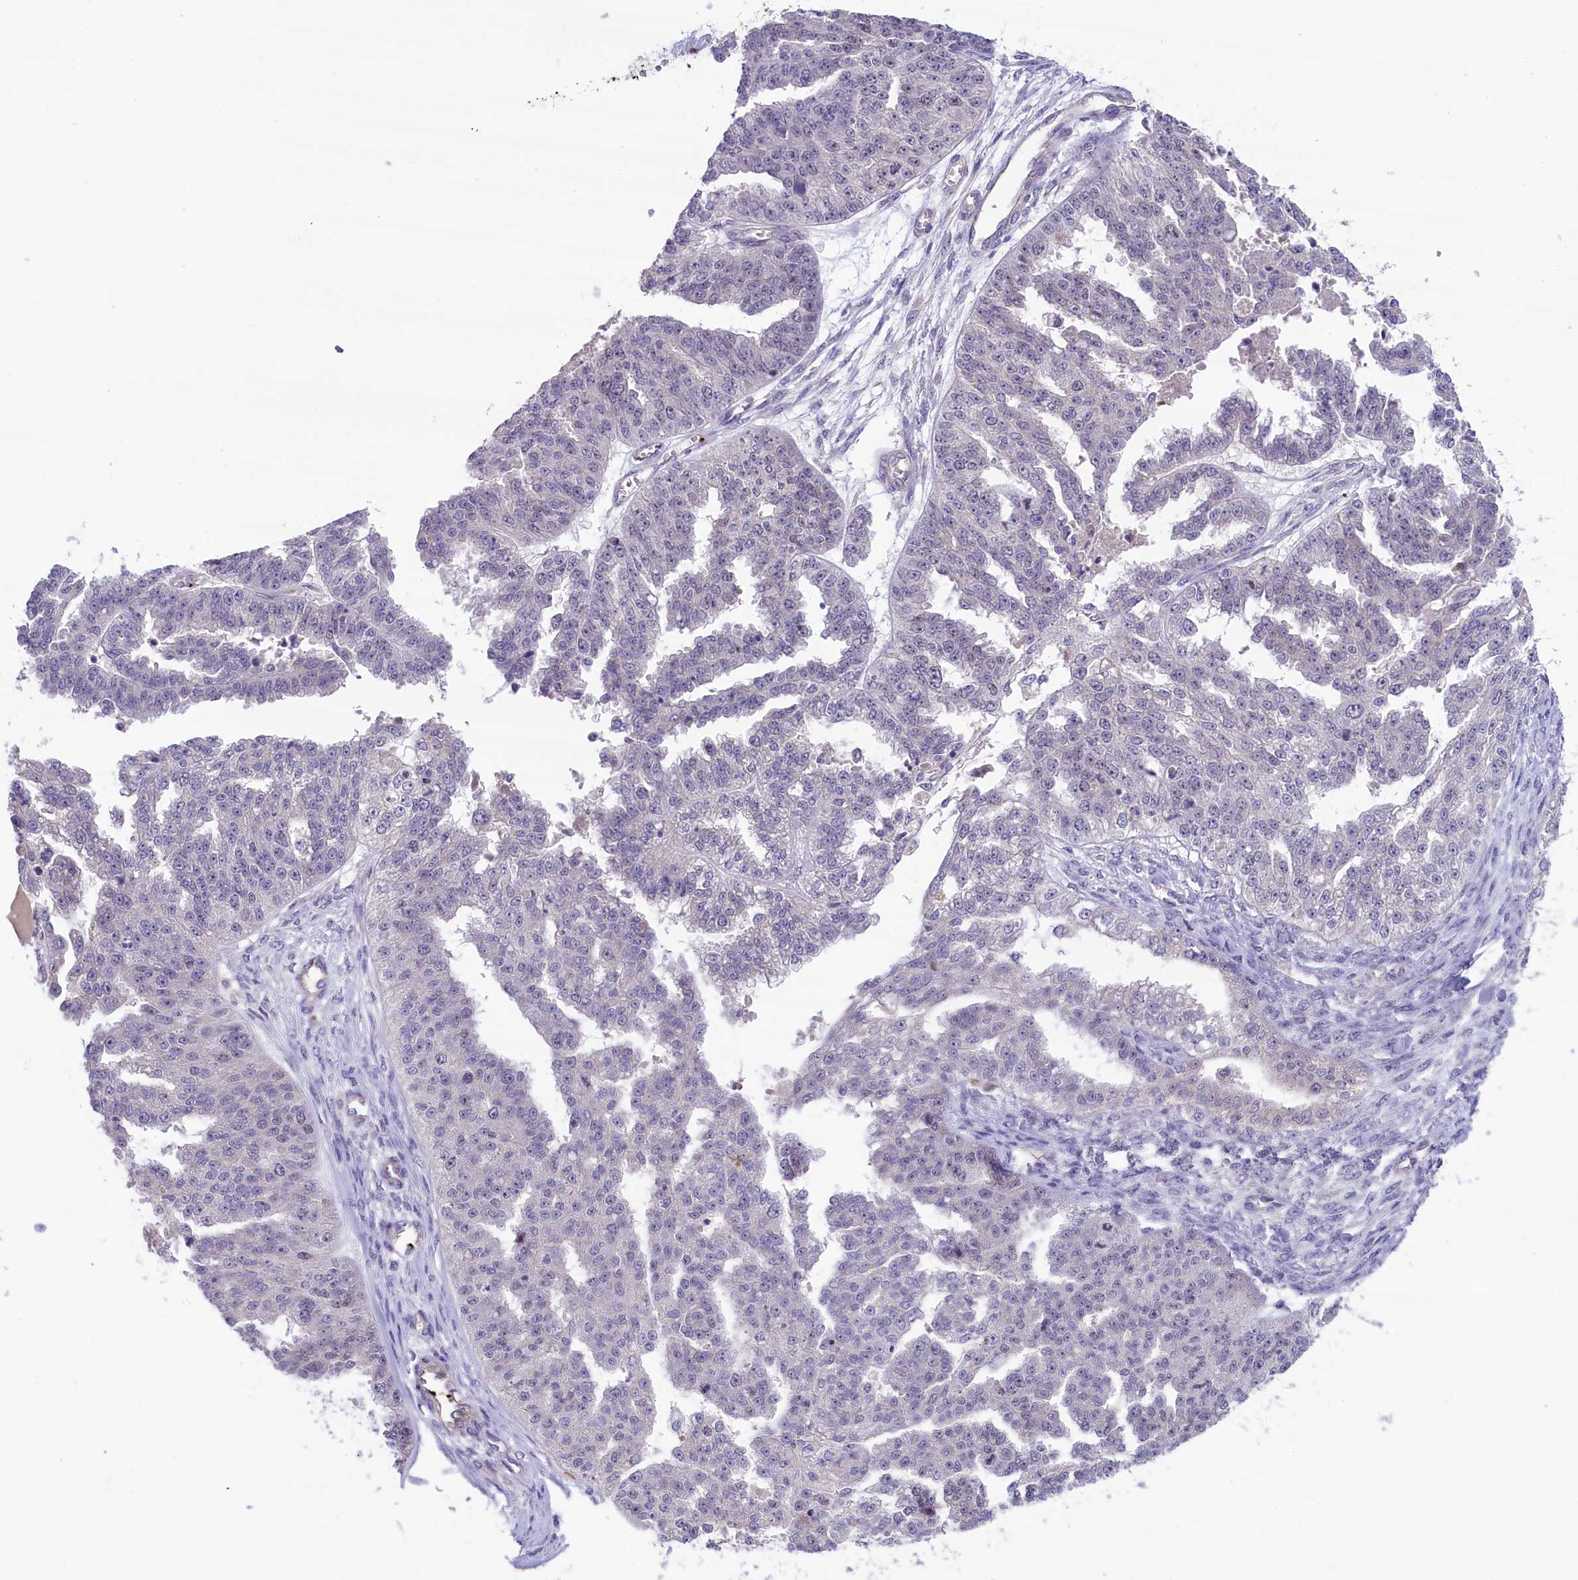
{"staining": {"intensity": "negative", "quantity": "none", "location": "none"}, "tissue": "ovarian cancer", "cell_type": "Tumor cells", "image_type": "cancer", "snomed": [{"axis": "morphology", "description": "Cystadenocarcinoma, serous, NOS"}, {"axis": "topography", "description": "Ovary"}], "caption": "Photomicrograph shows no protein expression in tumor cells of serous cystadenocarcinoma (ovarian) tissue.", "gene": "HEATR3", "patient": {"sex": "female", "age": 58}}